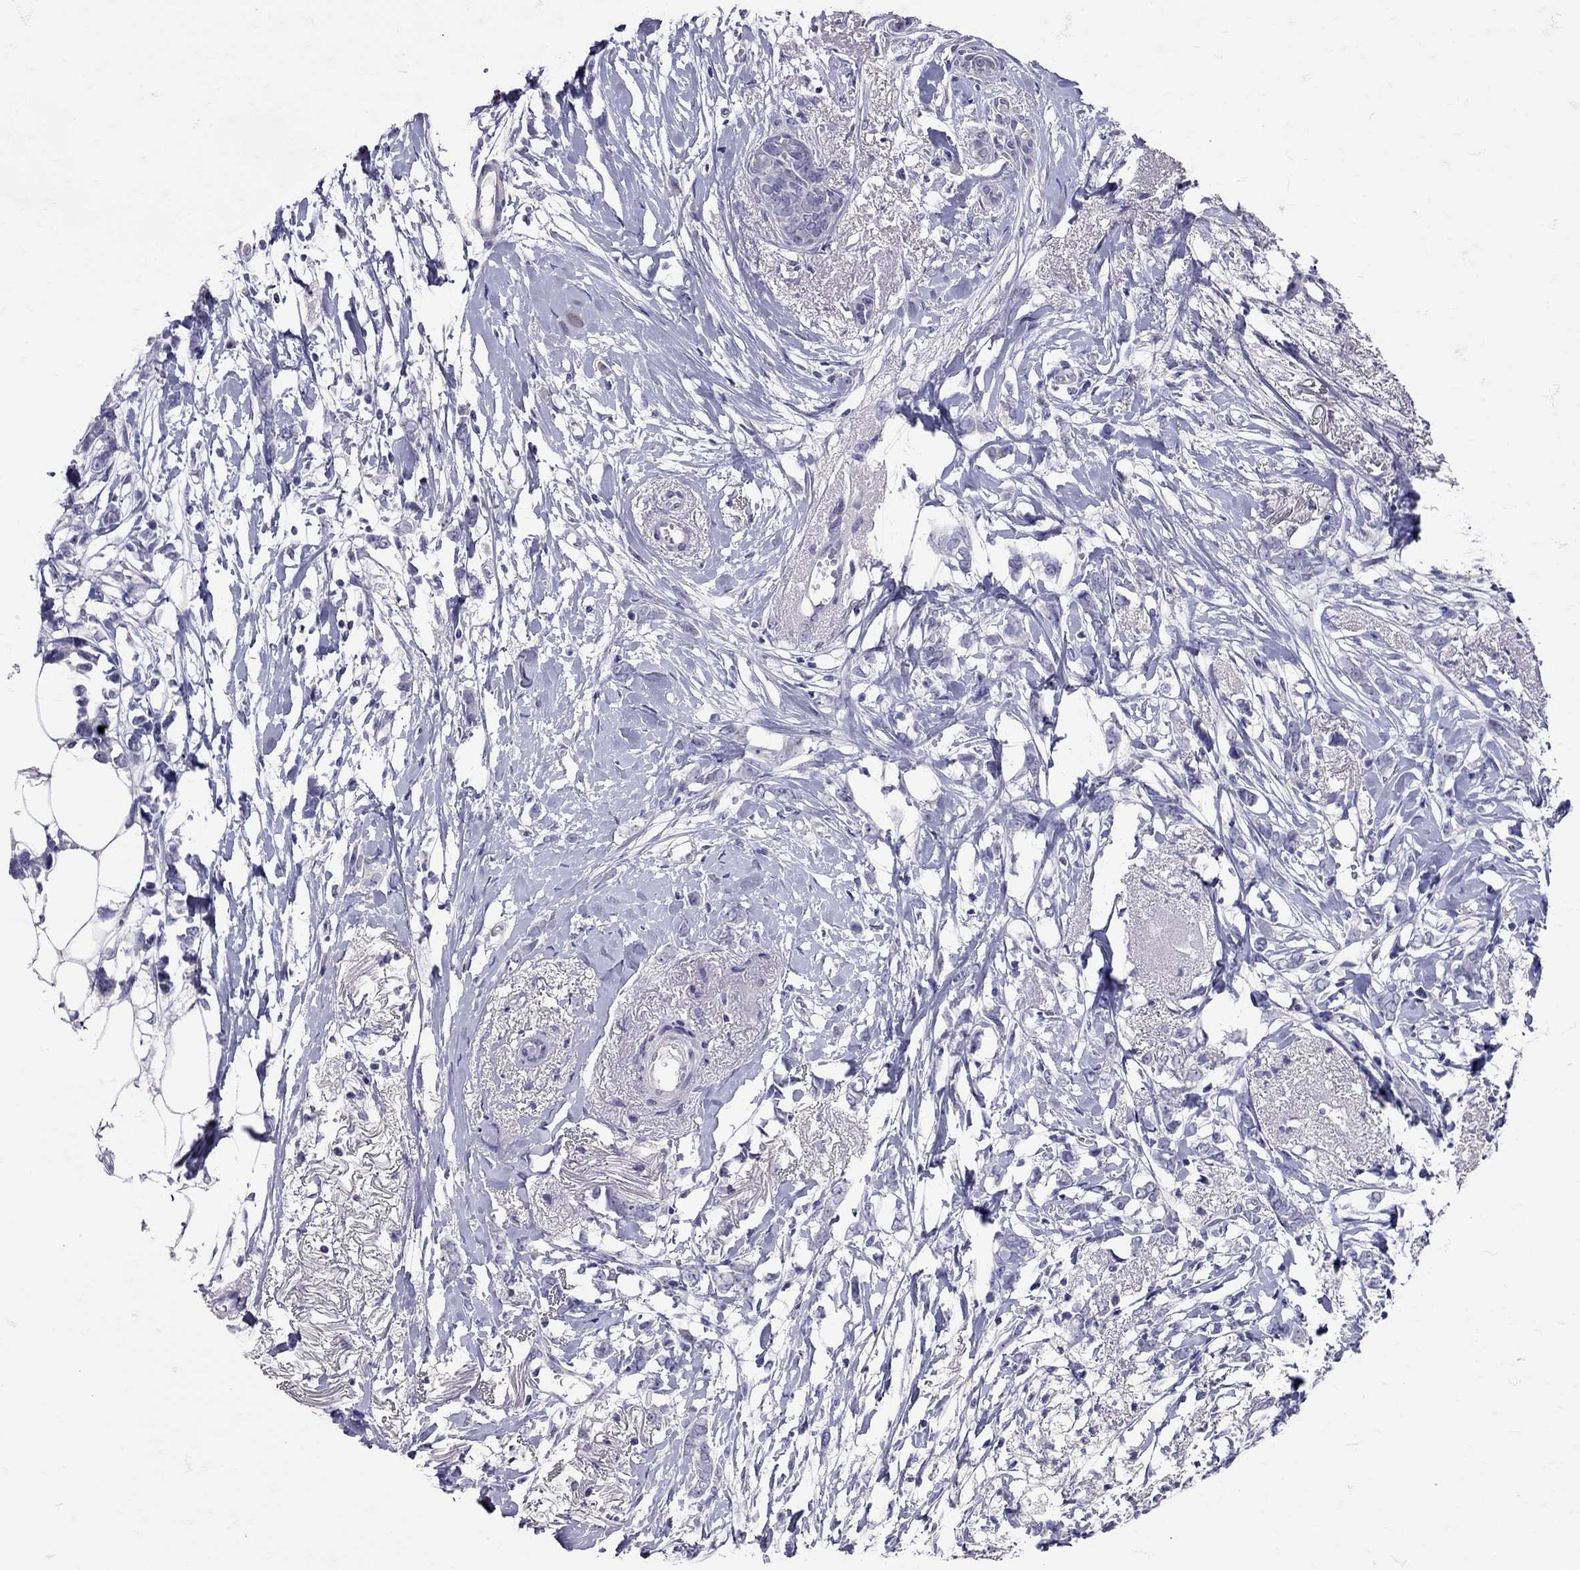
{"staining": {"intensity": "negative", "quantity": "none", "location": "none"}, "tissue": "breast cancer", "cell_type": "Tumor cells", "image_type": "cancer", "snomed": [{"axis": "morphology", "description": "Duct carcinoma"}, {"axis": "topography", "description": "Breast"}], "caption": "Photomicrograph shows no significant protein expression in tumor cells of breast invasive ductal carcinoma. Brightfield microscopy of immunohistochemistry (IHC) stained with DAB (brown) and hematoxylin (blue), captured at high magnification.", "gene": "SST", "patient": {"sex": "female", "age": 40}}